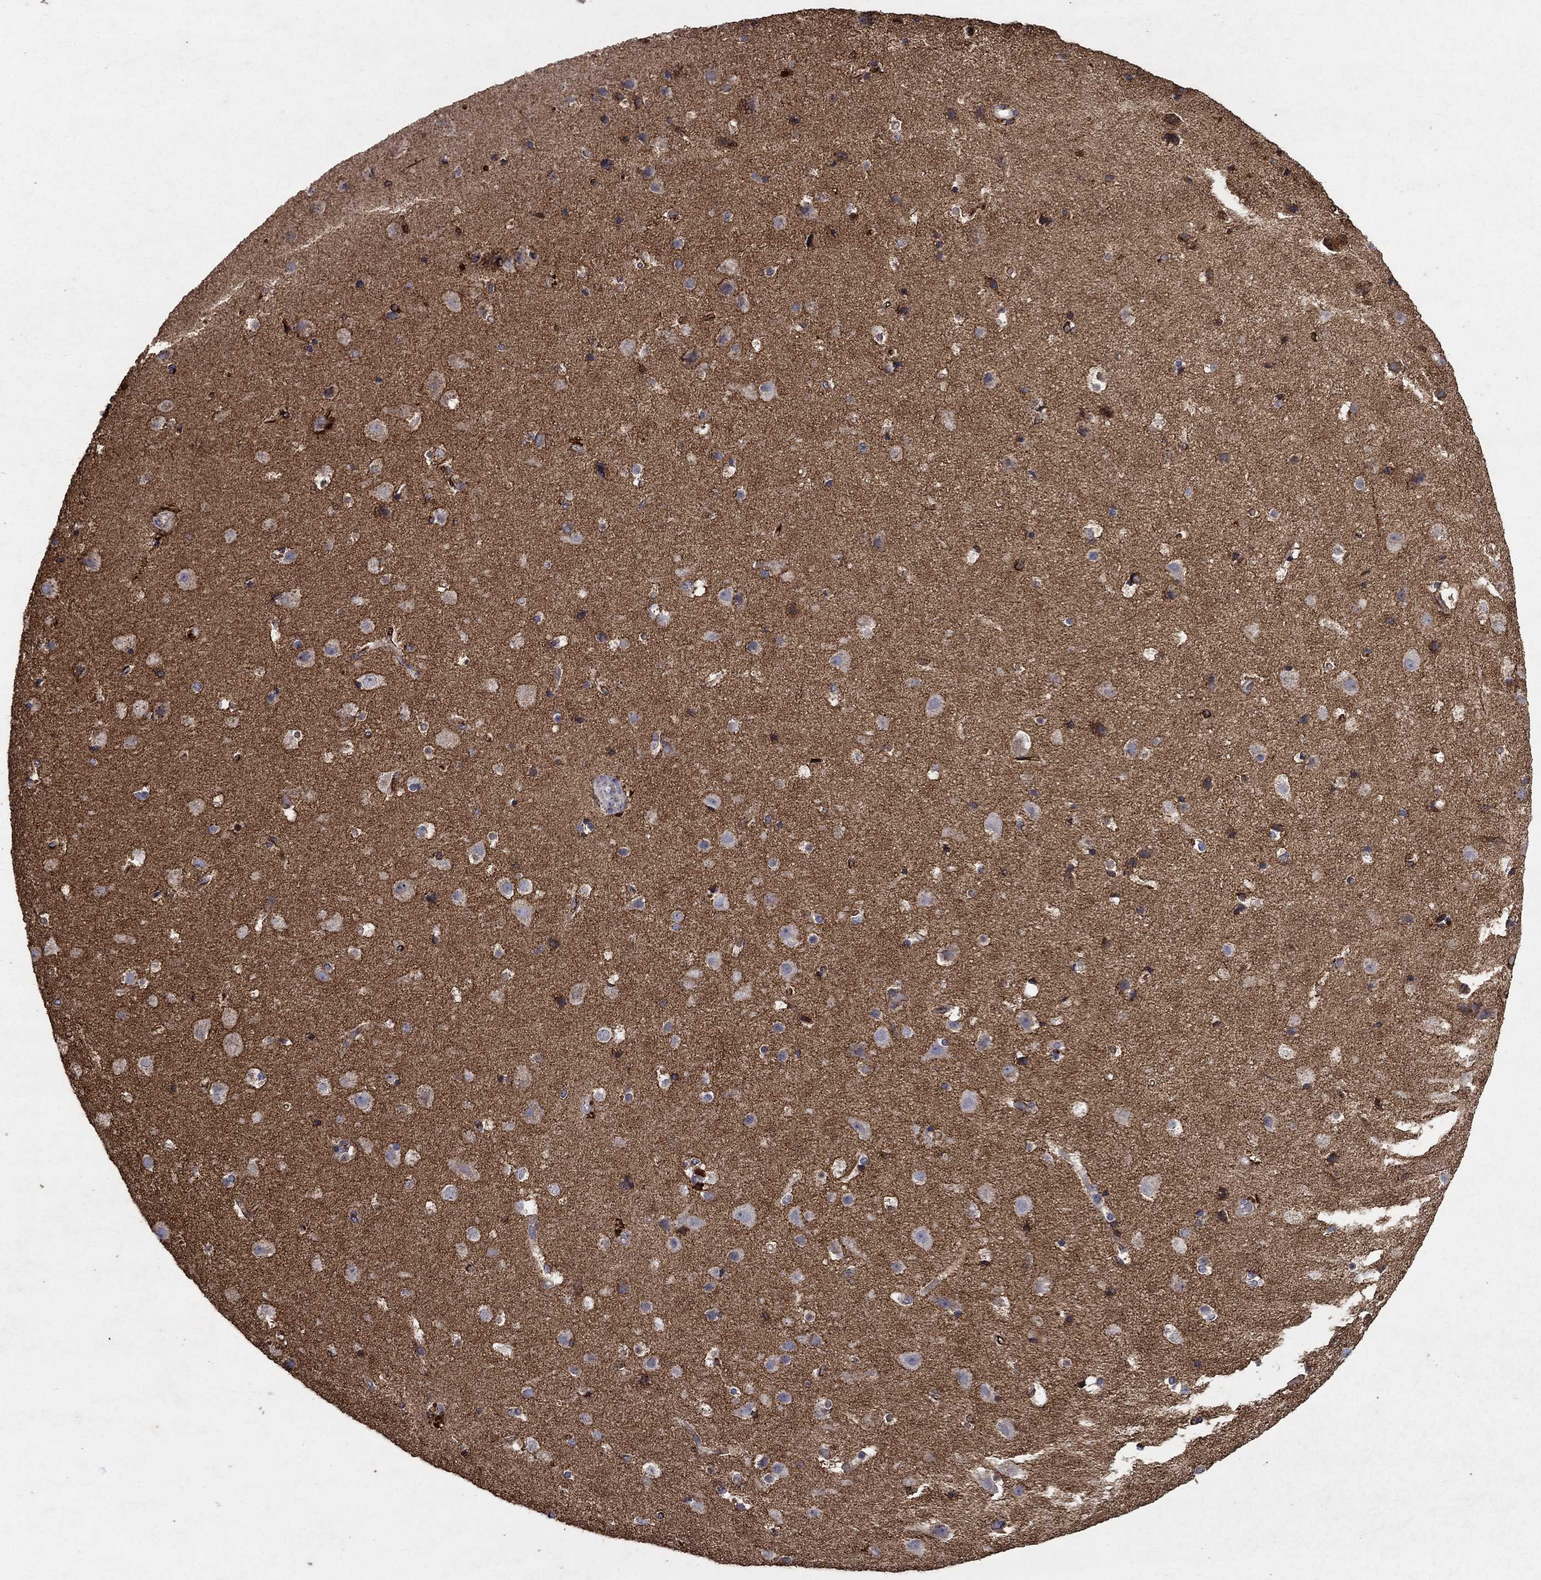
{"staining": {"intensity": "strong", "quantity": "25%-75%", "location": "cytoplasmic/membranous"}, "tissue": "cerebral cortex", "cell_type": "Endothelial cells", "image_type": "normal", "snomed": [{"axis": "morphology", "description": "Normal tissue, NOS"}, {"axis": "topography", "description": "Cerebral cortex"}], "caption": "High-power microscopy captured an immunohistochemistry (IHC) histopathology image of normal cerebral cortex, revealing strong cytoplasmic/membranous expression in approximately 25%-75% of endothelial cells.", "gene": "CD24", "patient": {"sex": "female", "age": 52}}